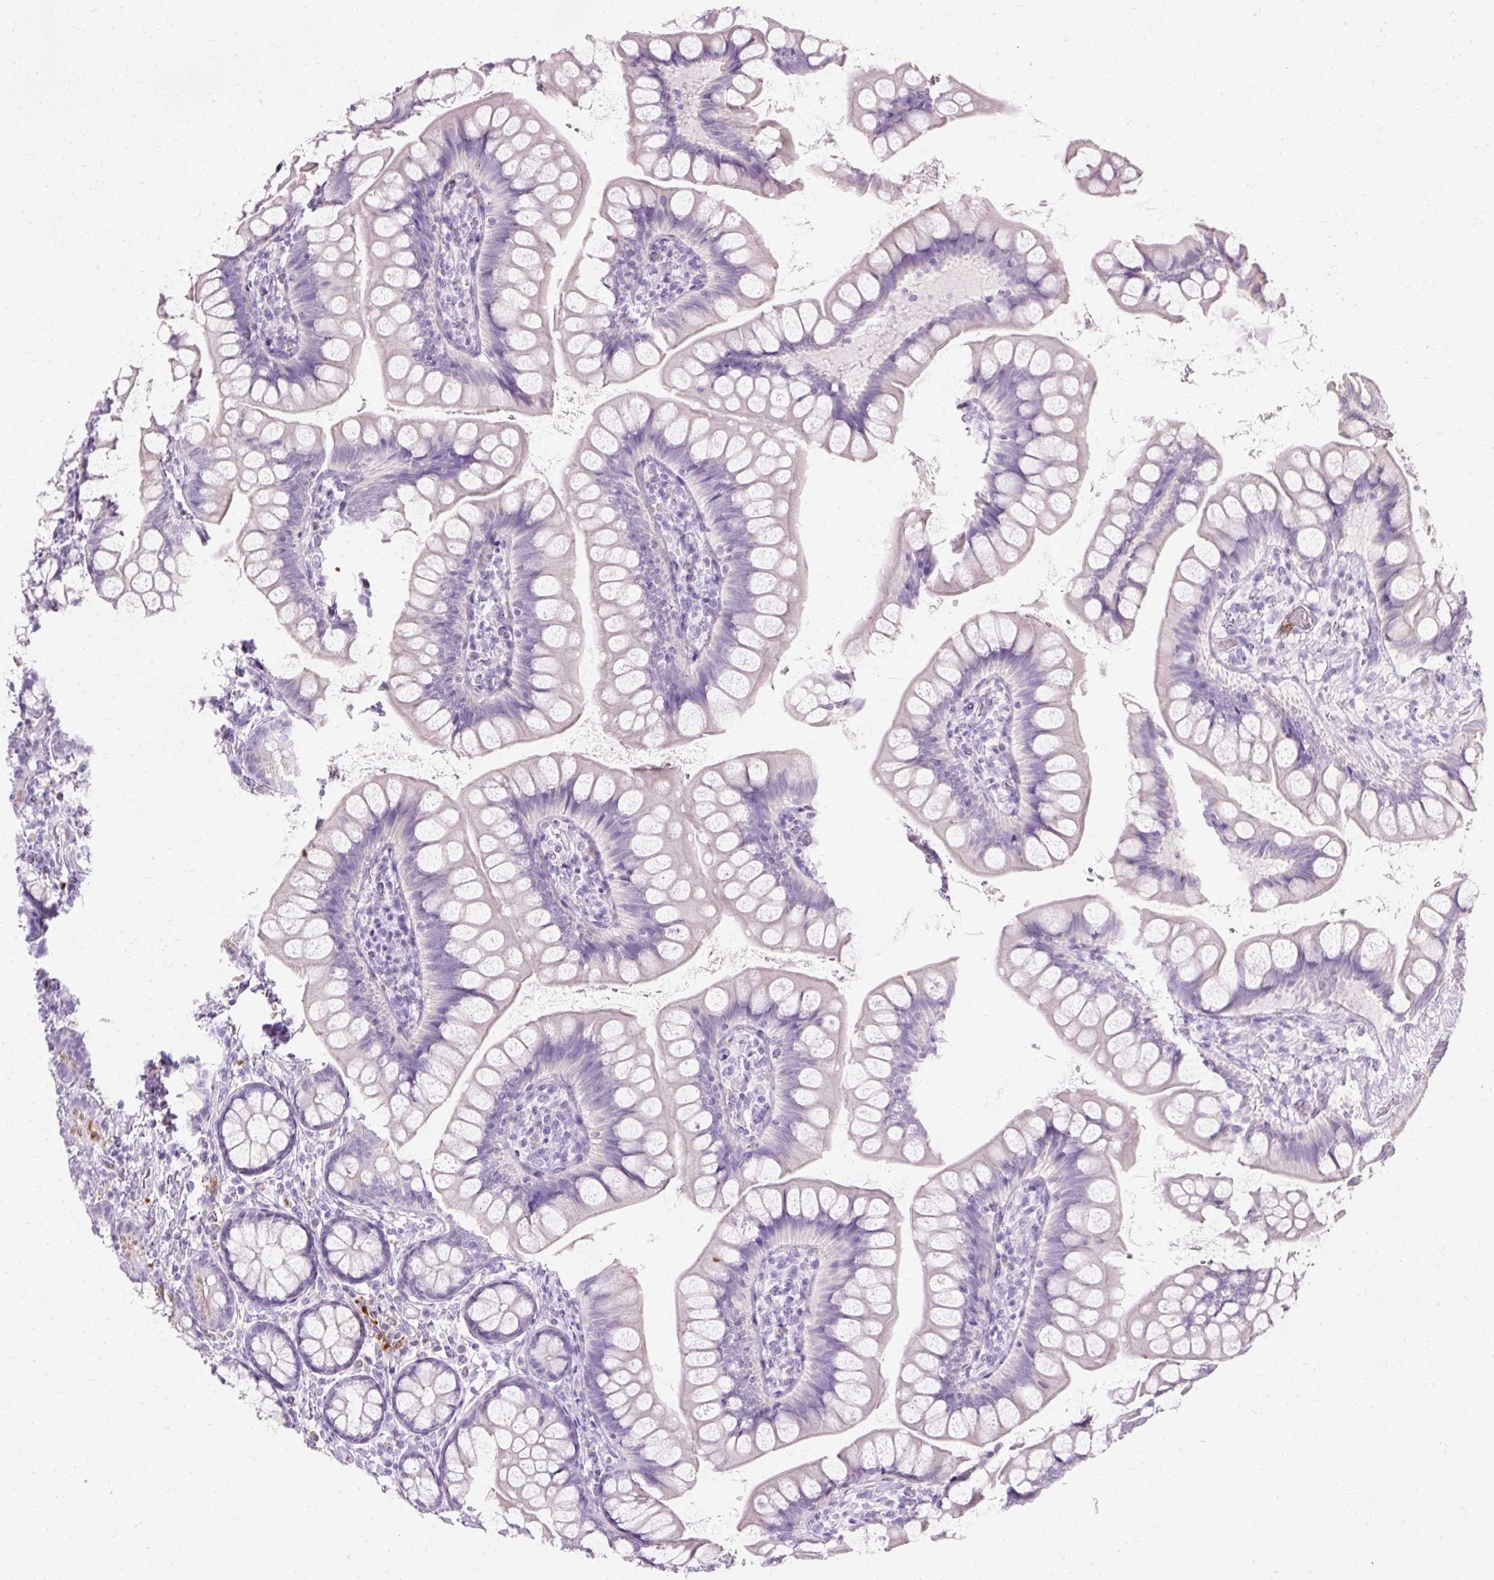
{"staining": {"intensity": "negative", "quantity": "none", "location": "none"}, "tissue": "small intestine", "cell_type": "Glandular cells", "image_type": "normal", "snomed": [{"axis": "morphology", "description": "Normal tissue, NOS"}, {"axis": "topography", "description": "Small intestine"}], "caption": "This is an IHC micrograph of benign human small intestine. There is no expression in glandular cells.", "gene": "DEFA1B", "patient": {"sex": "male", "age": 70}}